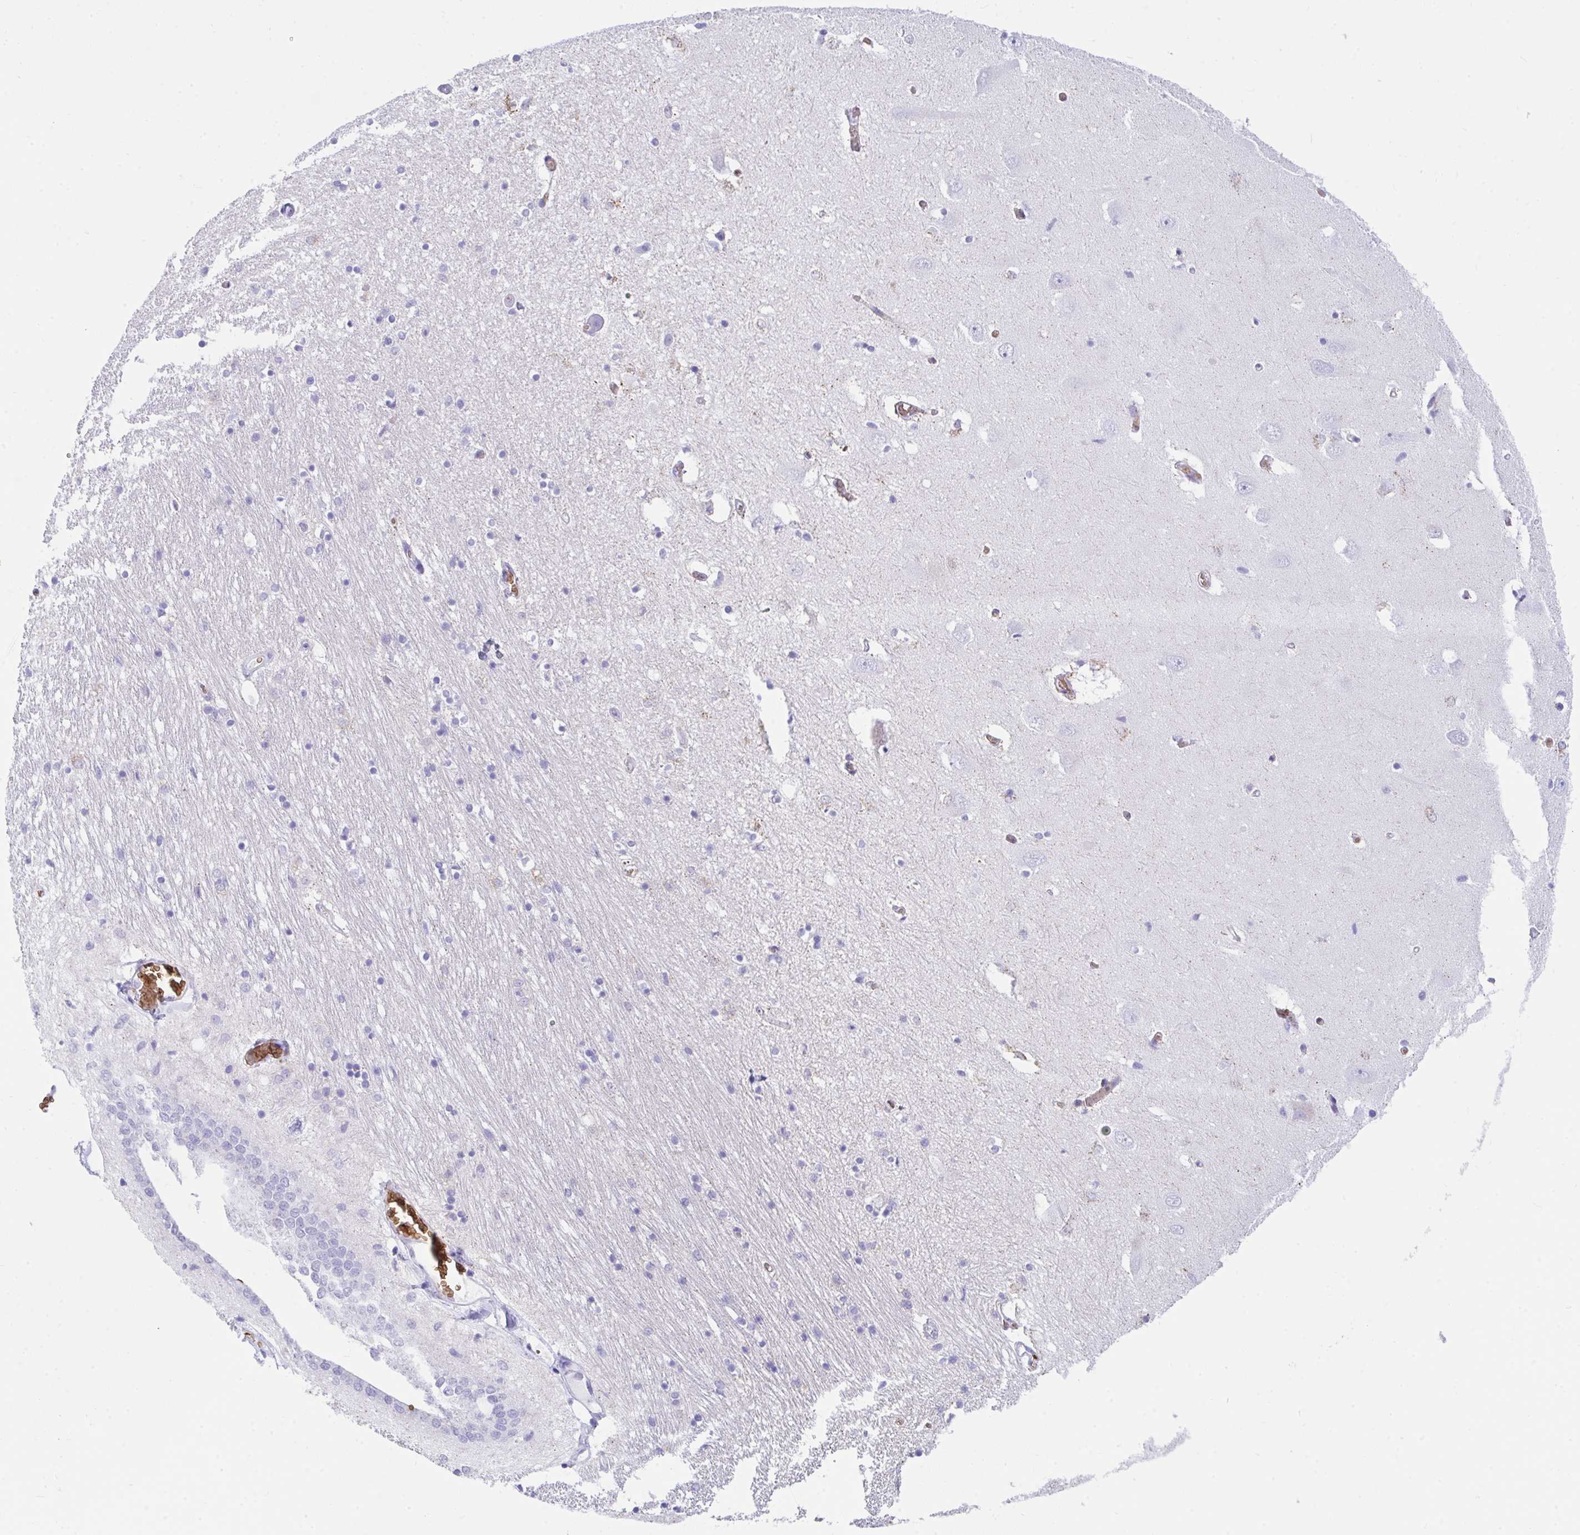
{"staining": {"intensity": "negative", "quantity": "none", "location": "none"}, "tissue": "caudate", "cell_type": "Glial cells", "image_type": "normal", "snomed": [{"axis": "morphology", "description": "Normal tissue, NOS"}, {"axis": "topography", "description": "Lateral ventricle wall"}, {"axis": "topography", "description": "Hippocampus"}], "caption": "High power microscopy photomicrograph of an immunohistochemistry image of normal caudate, revealing no significant positivity in glial cells. (Brightfield microscopy of DAB (3,3'-diaminobenzidine) immunohistochemistry (IHC) at high magnification).", "gene": "ANK1", "patient": {"sex": "female", "age": 63}}